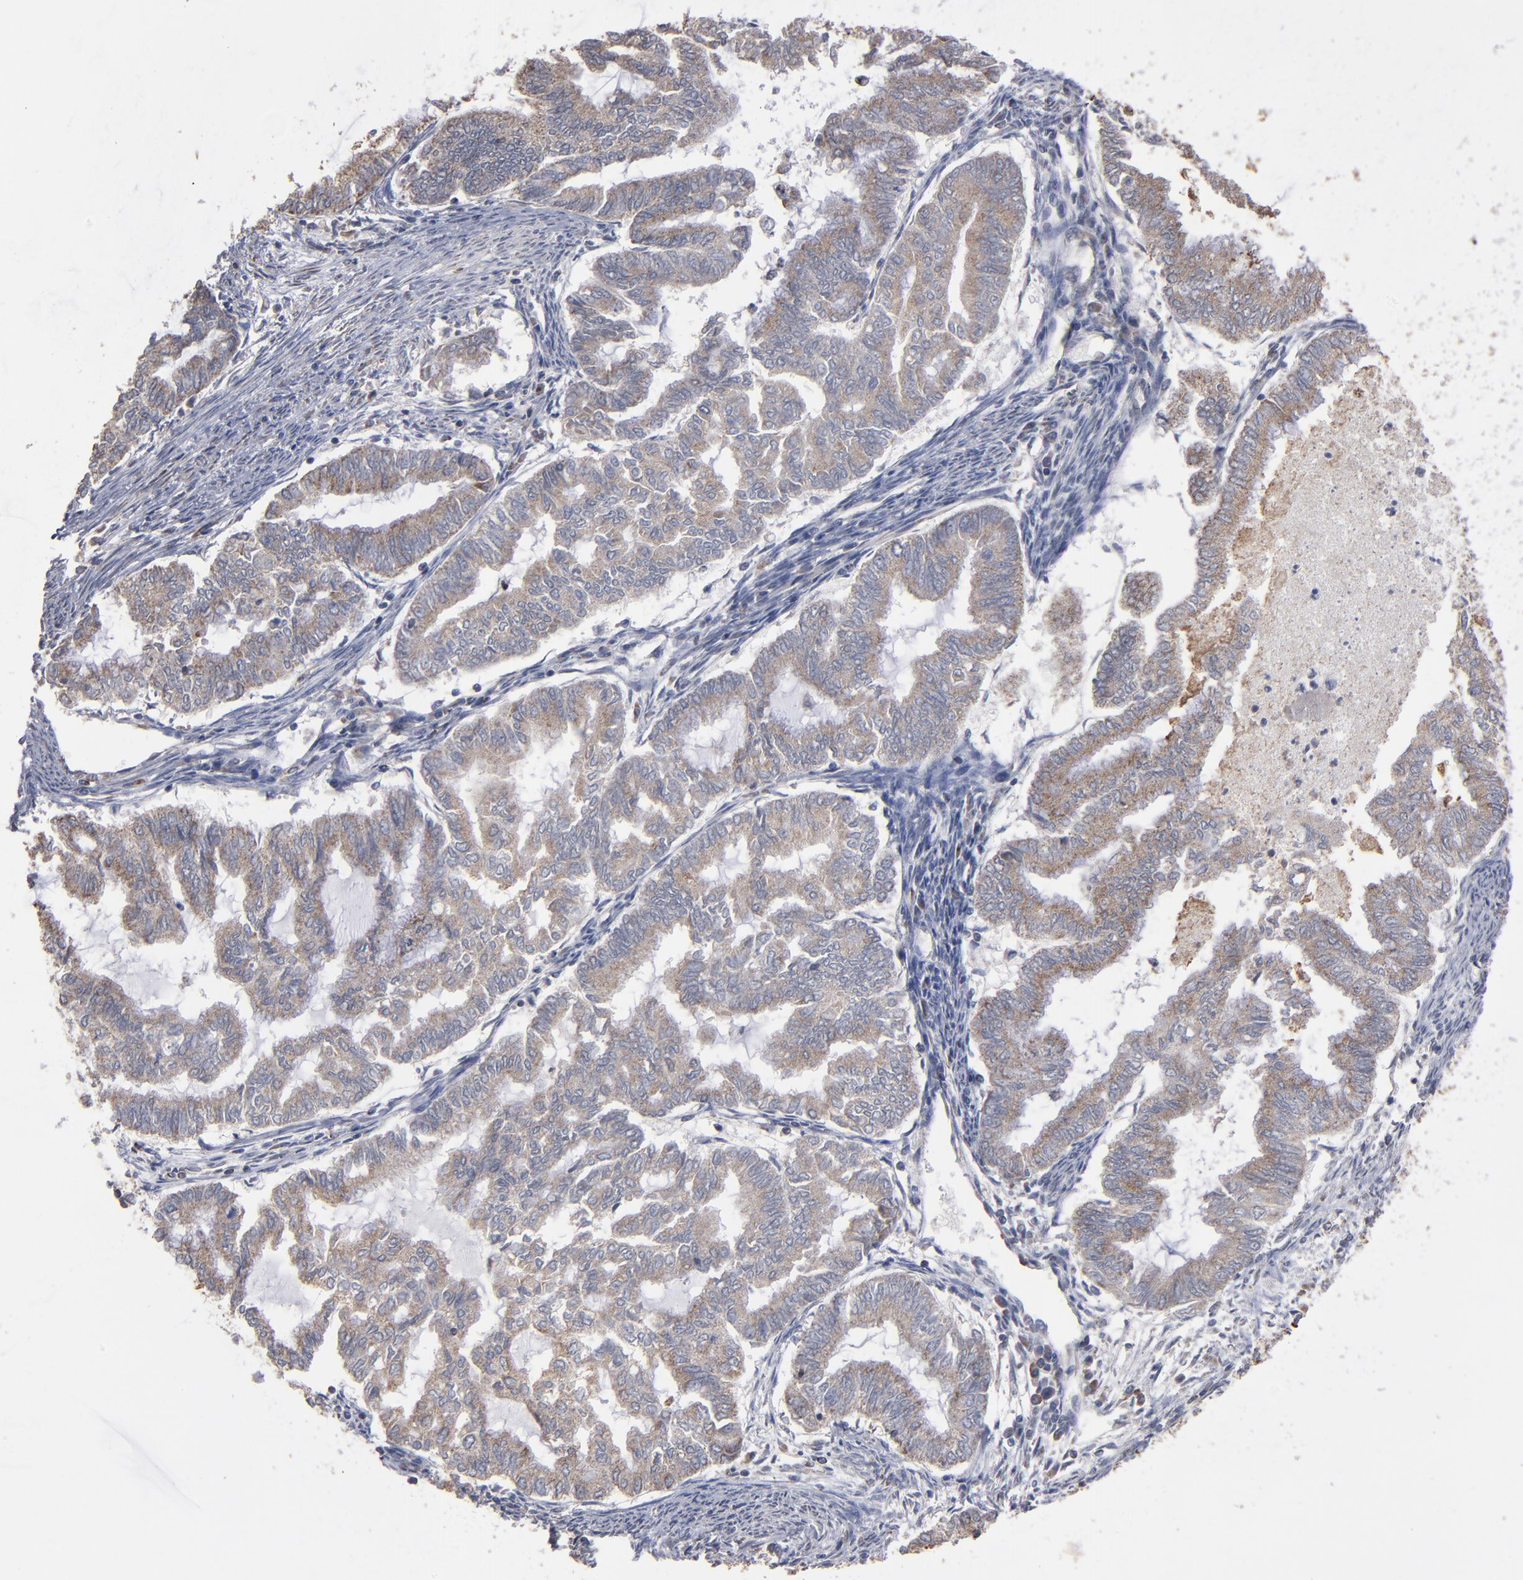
{"staining": {"intensity": "weak", "quantity": ">75%", "location": "cytoplasmic/membranous"}, "tissue": "endometrial cancer", "cell_type": "Tumor cells", "image_type": "cancer", "snomed": [{"axis": "morphology", "description": "Adenocarcinoma, NOS"}, {"axis": "topography", "description": "Endometrium"}], "caption": "Immunohistochemical staining of endometrial adenocarcinoma demonstrates low levels of weak cytoplasmic/membranous staining in approximately >75% of tumor cells.", "gene": "MIPOL1", "patient": {"sex": "female", "age": 79}}